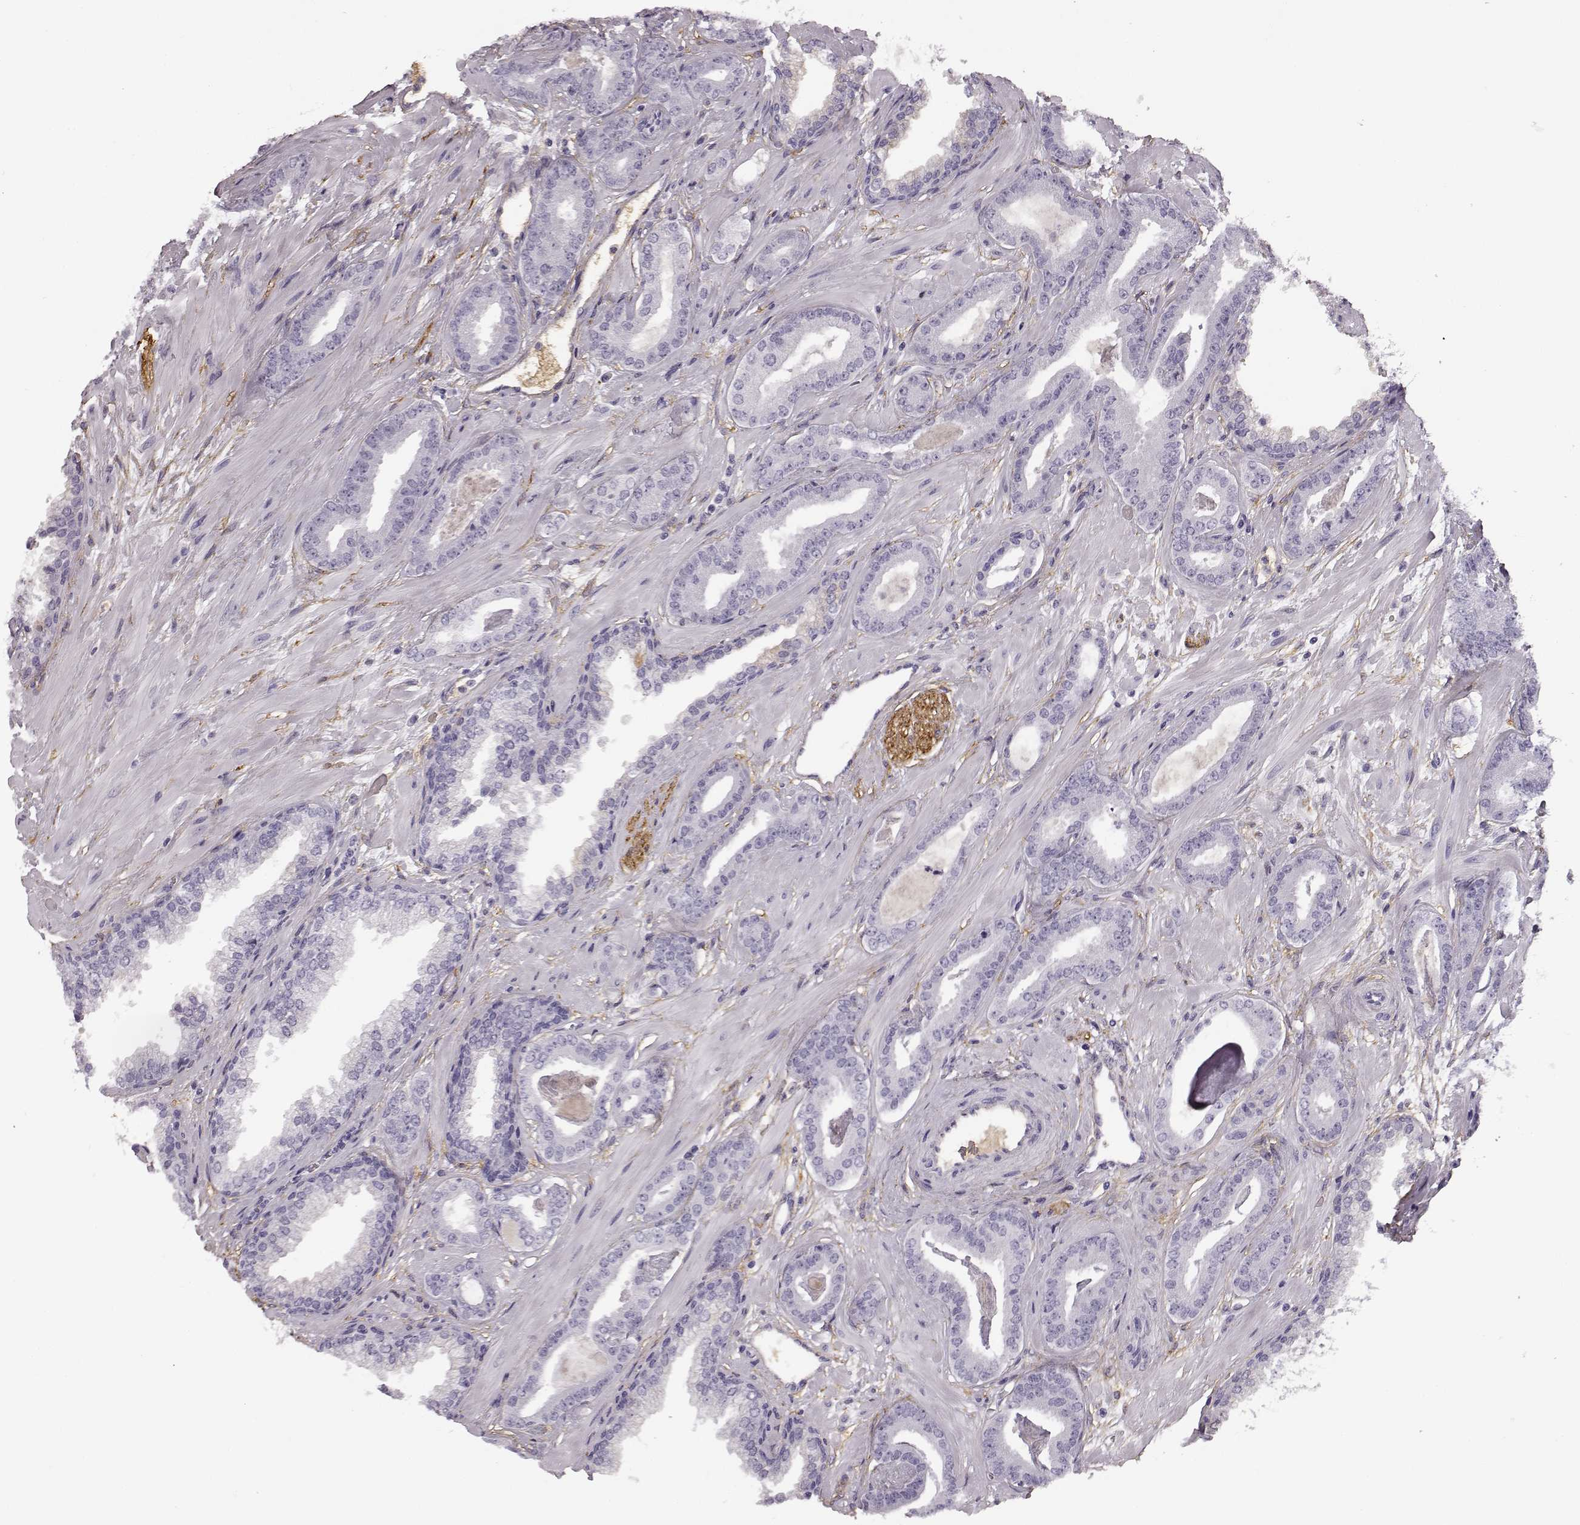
{"staining": {"intensity": "negative", "quantity": "none", "location": "none"}, "tissue": "prostate cancer", "cell_type": "Tumor cells", "image_type": "cancer", "snomed": [{"axis": "morphology", "description": "Adenocarcinoma, Low grade"}, {"axis": "topography", "description": "Prostate"}], "caption": "Immunohistochemistry (IHC) photomicrograph of neoplastic tissue: prostate cancer stained with DAB exhibits no significant protein expression in tumor cells.", "gene": "TRIM69", "patient": {"sex": "male", "age": 61}}